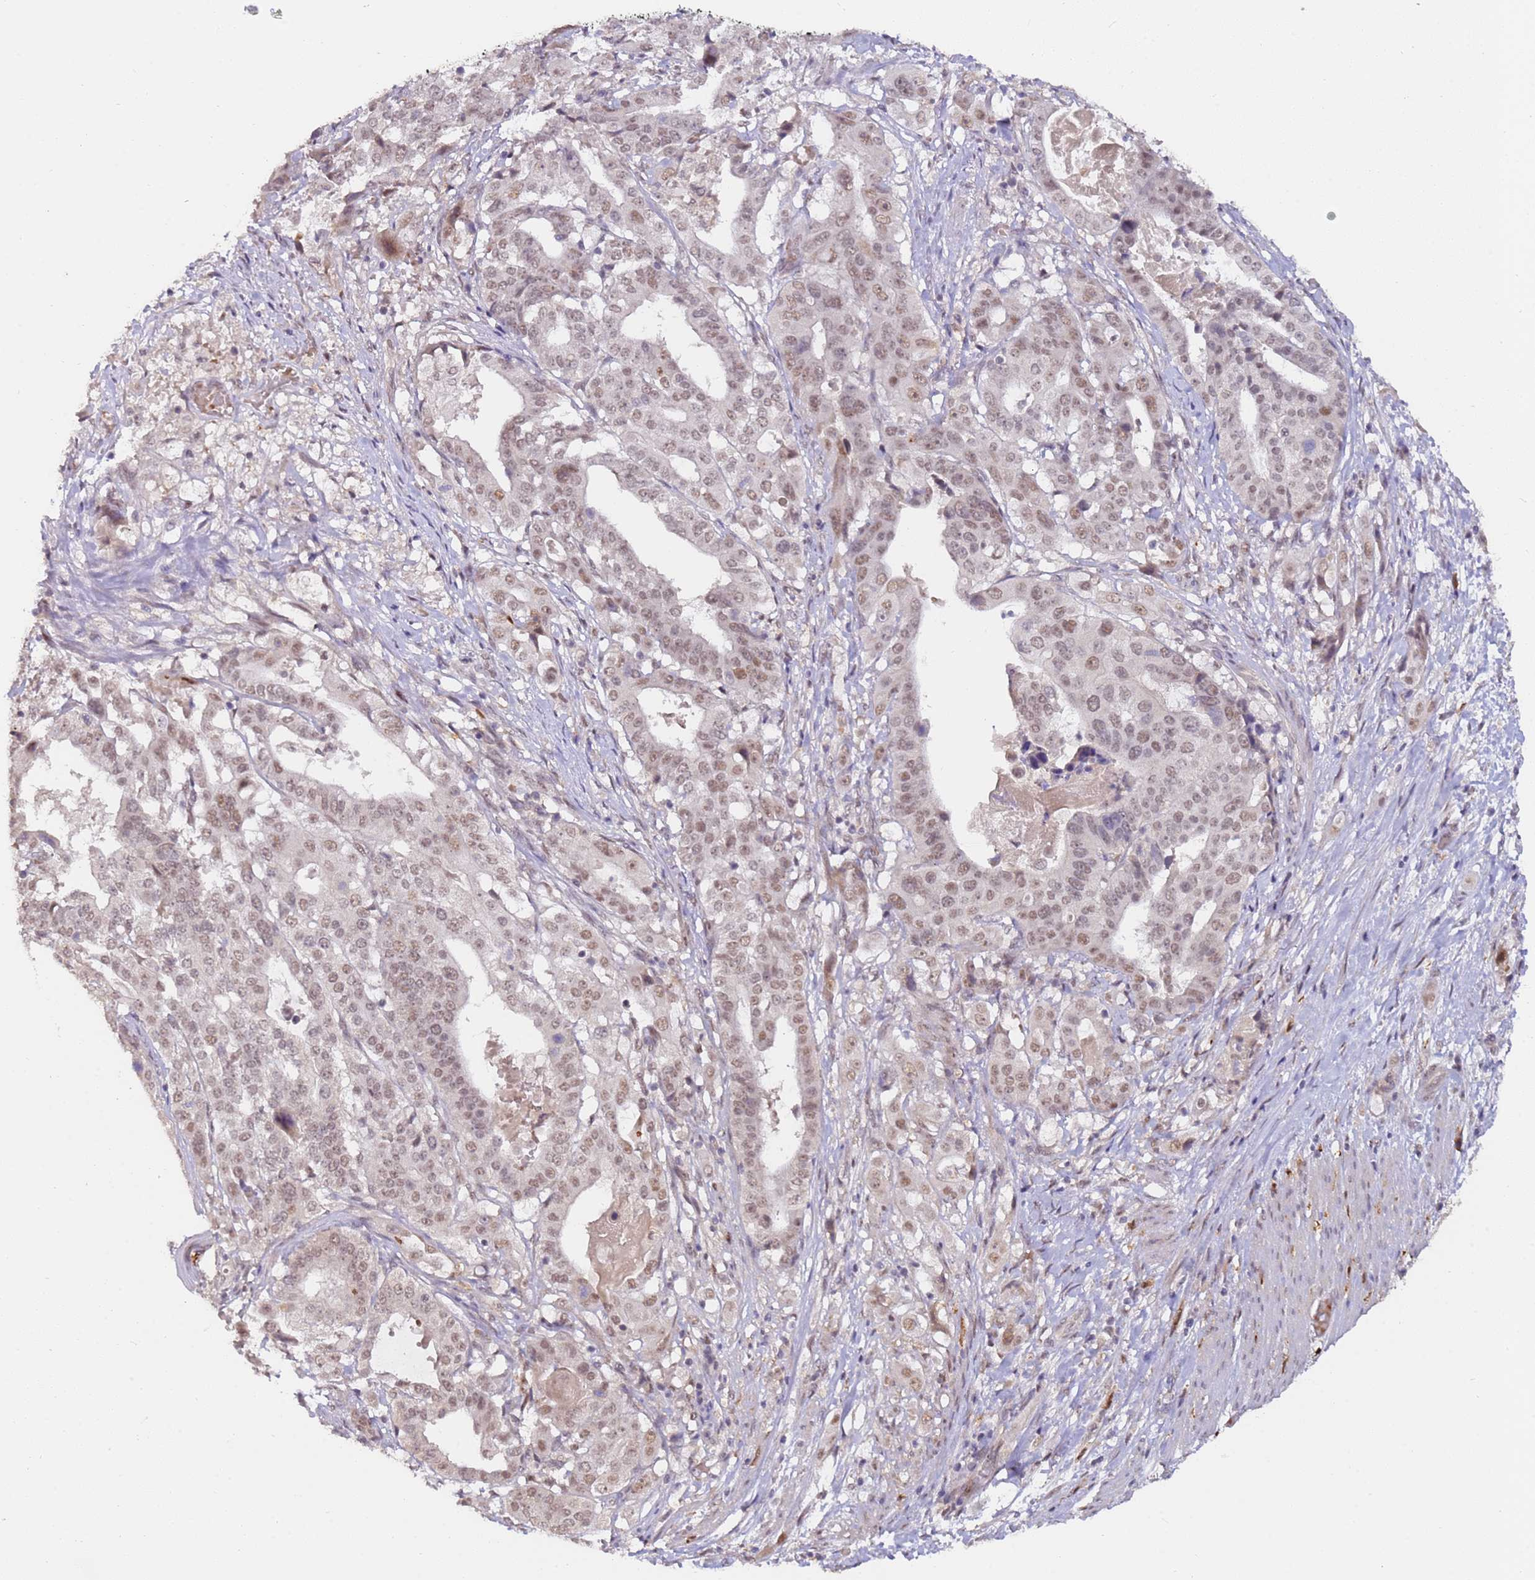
{"staining": {"intensity": "weak", "quantity": "25%-75%", "location": "nuclear"}, "tissue": "stomach cancer", "cell_type": "Tumor cells", "image_type": "cancer", "snomed": [{"axis": "morphology", "description": "Adenocarcinoma, NOS"}, {"axis": "topography", "description": "Stomach"}], "caption": "High-magnification brightfield microscopy of stomach adenocarcinoma stained with DAB (brown) and counterstained with hematoxylin (blue). tumor cells exhibit weak nuclear staining is identified in about25%-75% of cells.", "gene": "LGALSL", "patient": {"sex": "male", "age": 48}}